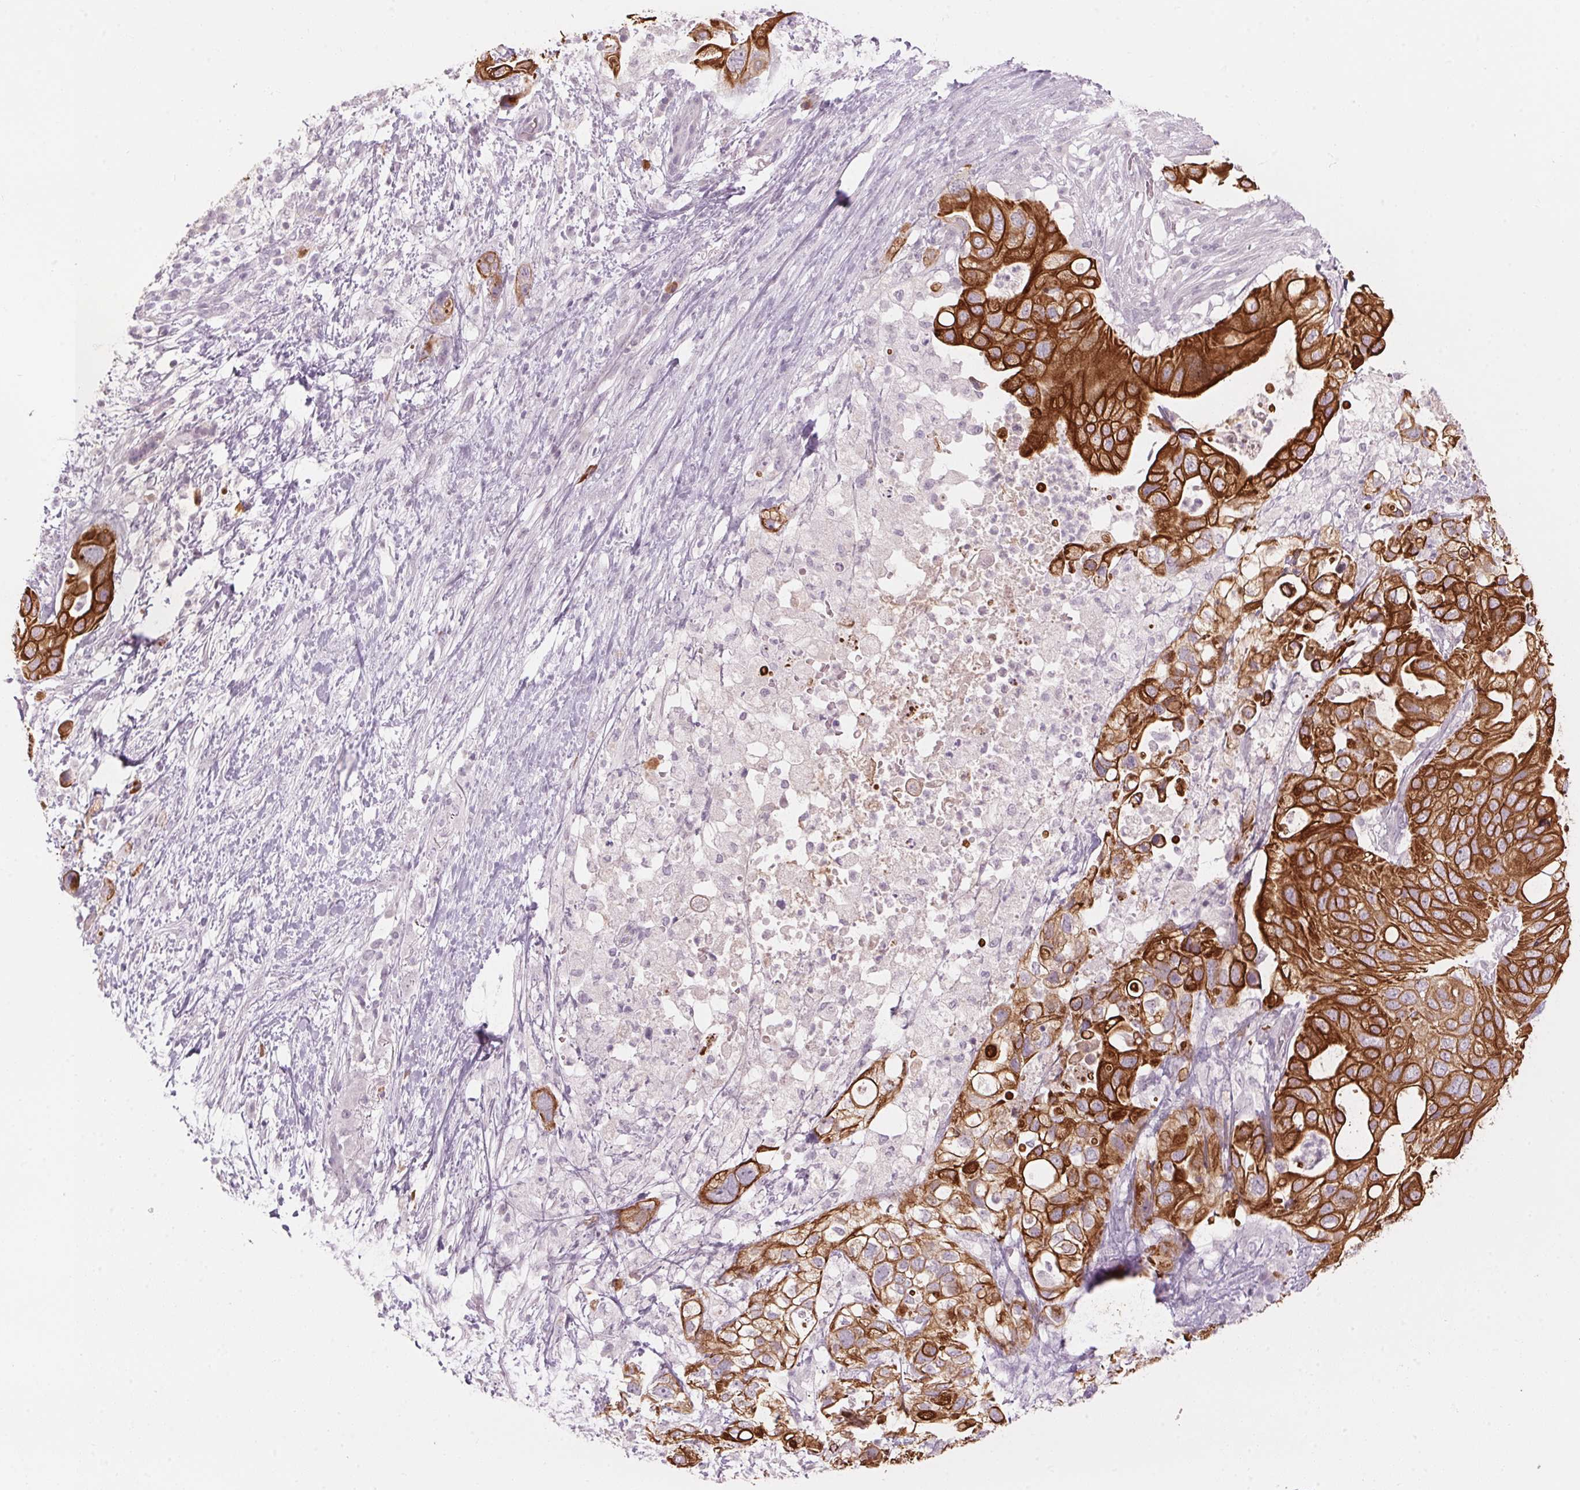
{"staining": {"intensity": "strong", "quantity": ">75%", "location": "cytoplasmic/membranous"}, "tissue": "pancreatic cancer", "cell_type": "Tumor cells", "image_type": "cancer", "snomed": [{"axis": "morphology", "description": "Adenocarcinoma, NOS"}, {"axis": "topography", "description": "Pancreas"}], "caption": "This photomicrograph reveals pancreatic adenocarcinoma stained with immunohistochemistry to label a protein in brown. The cytoplasmic/membranous of tumor cells show strong positivity for the protein. Nuclei are counter-stained blue.", "gene": "SCTR", "patient": {"sex": "female", "age": 72}}